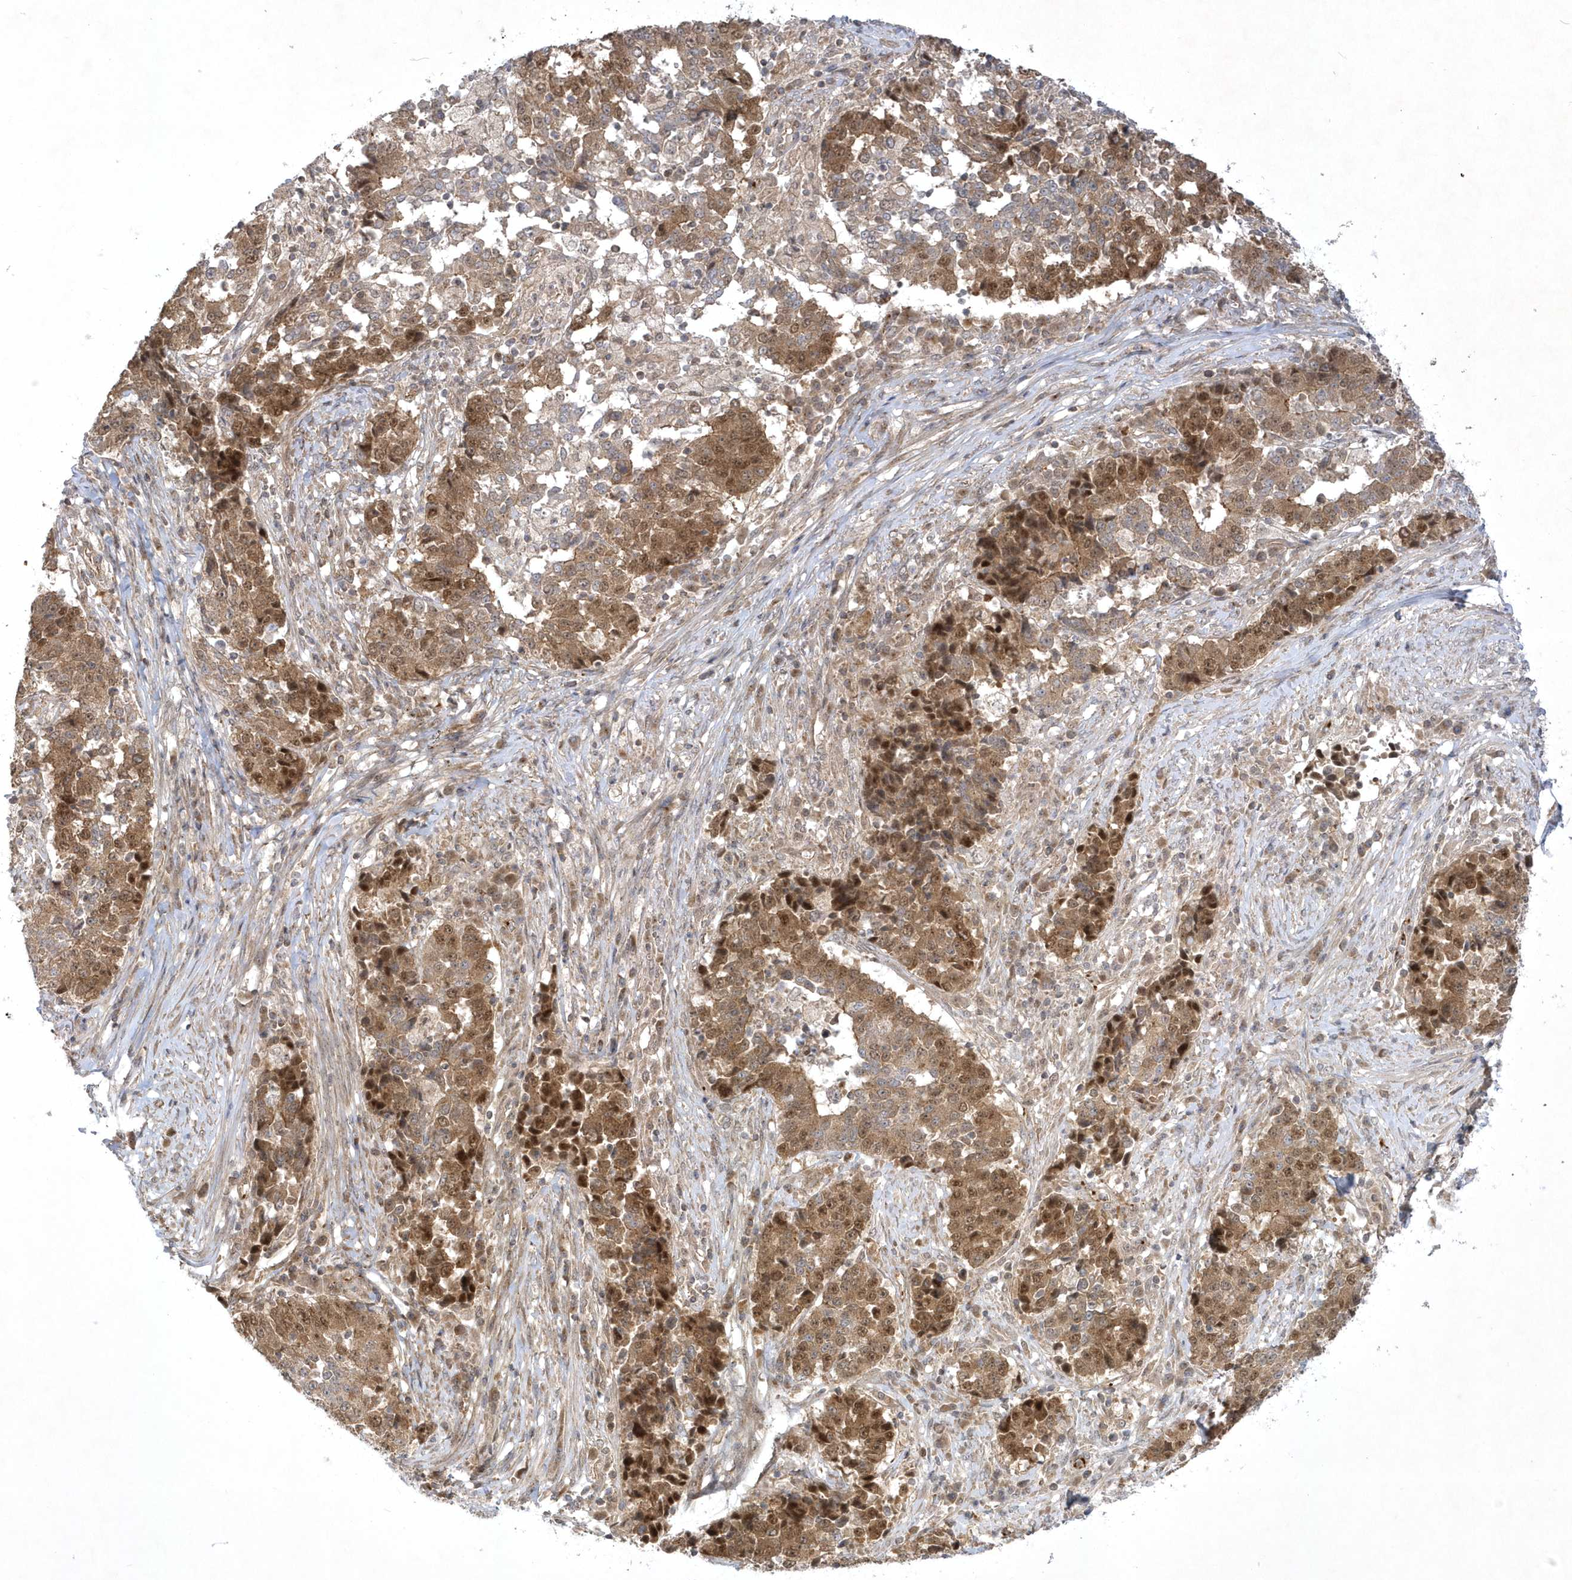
{"staining": {"intensity": "moderate", "quantity": ">75%", "location": "cytoplasmic/membranous,nuclear"}, "tissue": "stomach cancer", "cell_type": "Tumor cells", "image_type": "cancer", "snomed": [{"axis": "morphology", "description": "Adenocarcinoma, NOS"}, {"axis": "topography", "description": "Stomach"}], "caption": "The image displays immunohistochemical staining of stomach cancer. There is moderate cytoplasmic/membranous and nuclear positivity is present in about >75% of tumor cells.", "gene": "NAF1", "patient": {"sex": "male", "age": 59}}